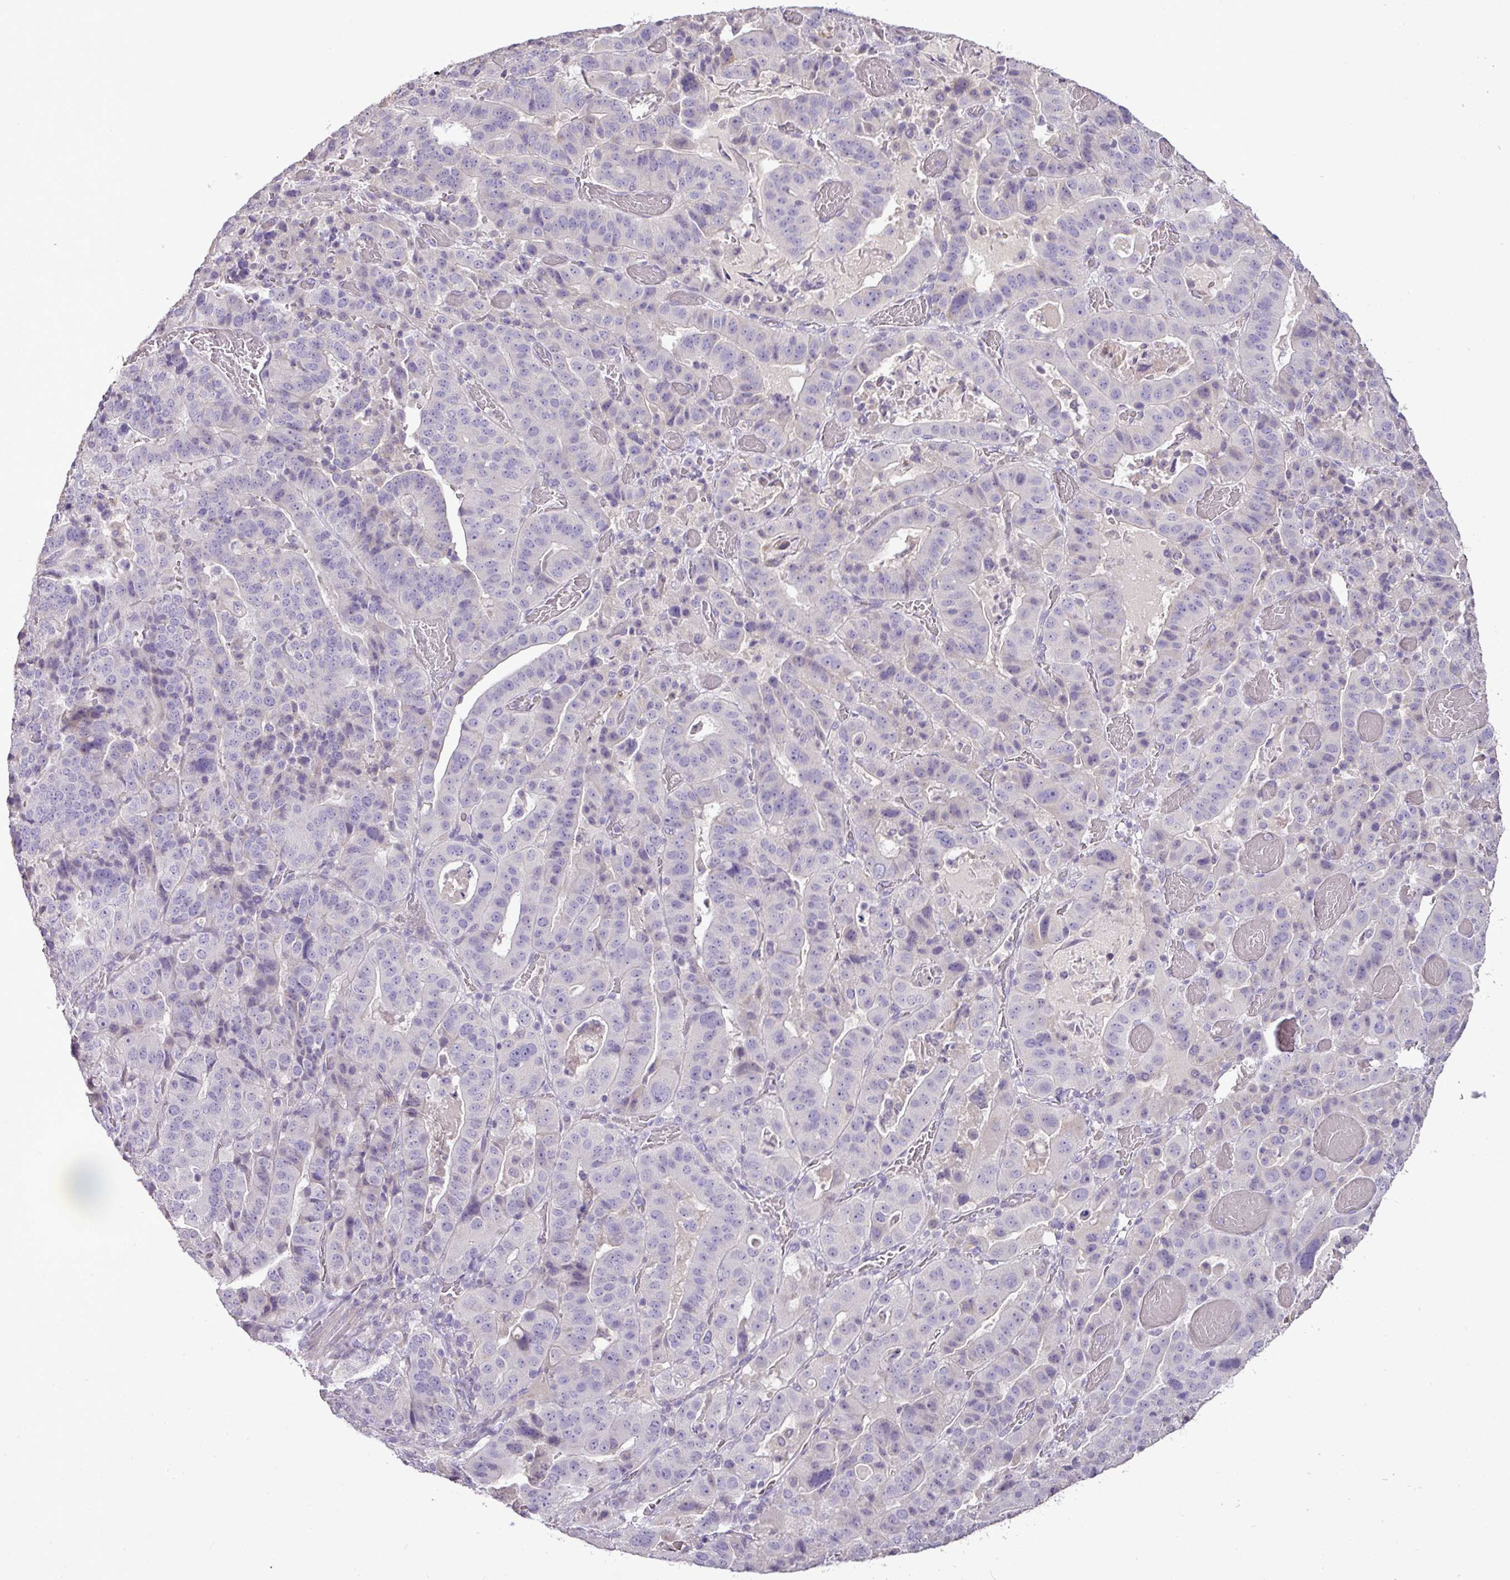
{"staining": {"intensity": "negative", "quantity": "none", "location": "none"}, "tissue": "stomach cancer", "cell_type": "Tumor cells", "image_type": "cancer", "snomed": [{"axis": "morphology", "description": "Adenocarcinoma, NOS"}, {"axis": "topography", "description": "Stomach"}], "caption": "Stomach cancer was stained to show a protein in brown. There is no significant positivity in tumor cells. (Immunohistochemistry (ihc), brightfield microscopy, high magnification).", "gene": "BRINP2", "patient": {"sex": "male", "age": 48}}